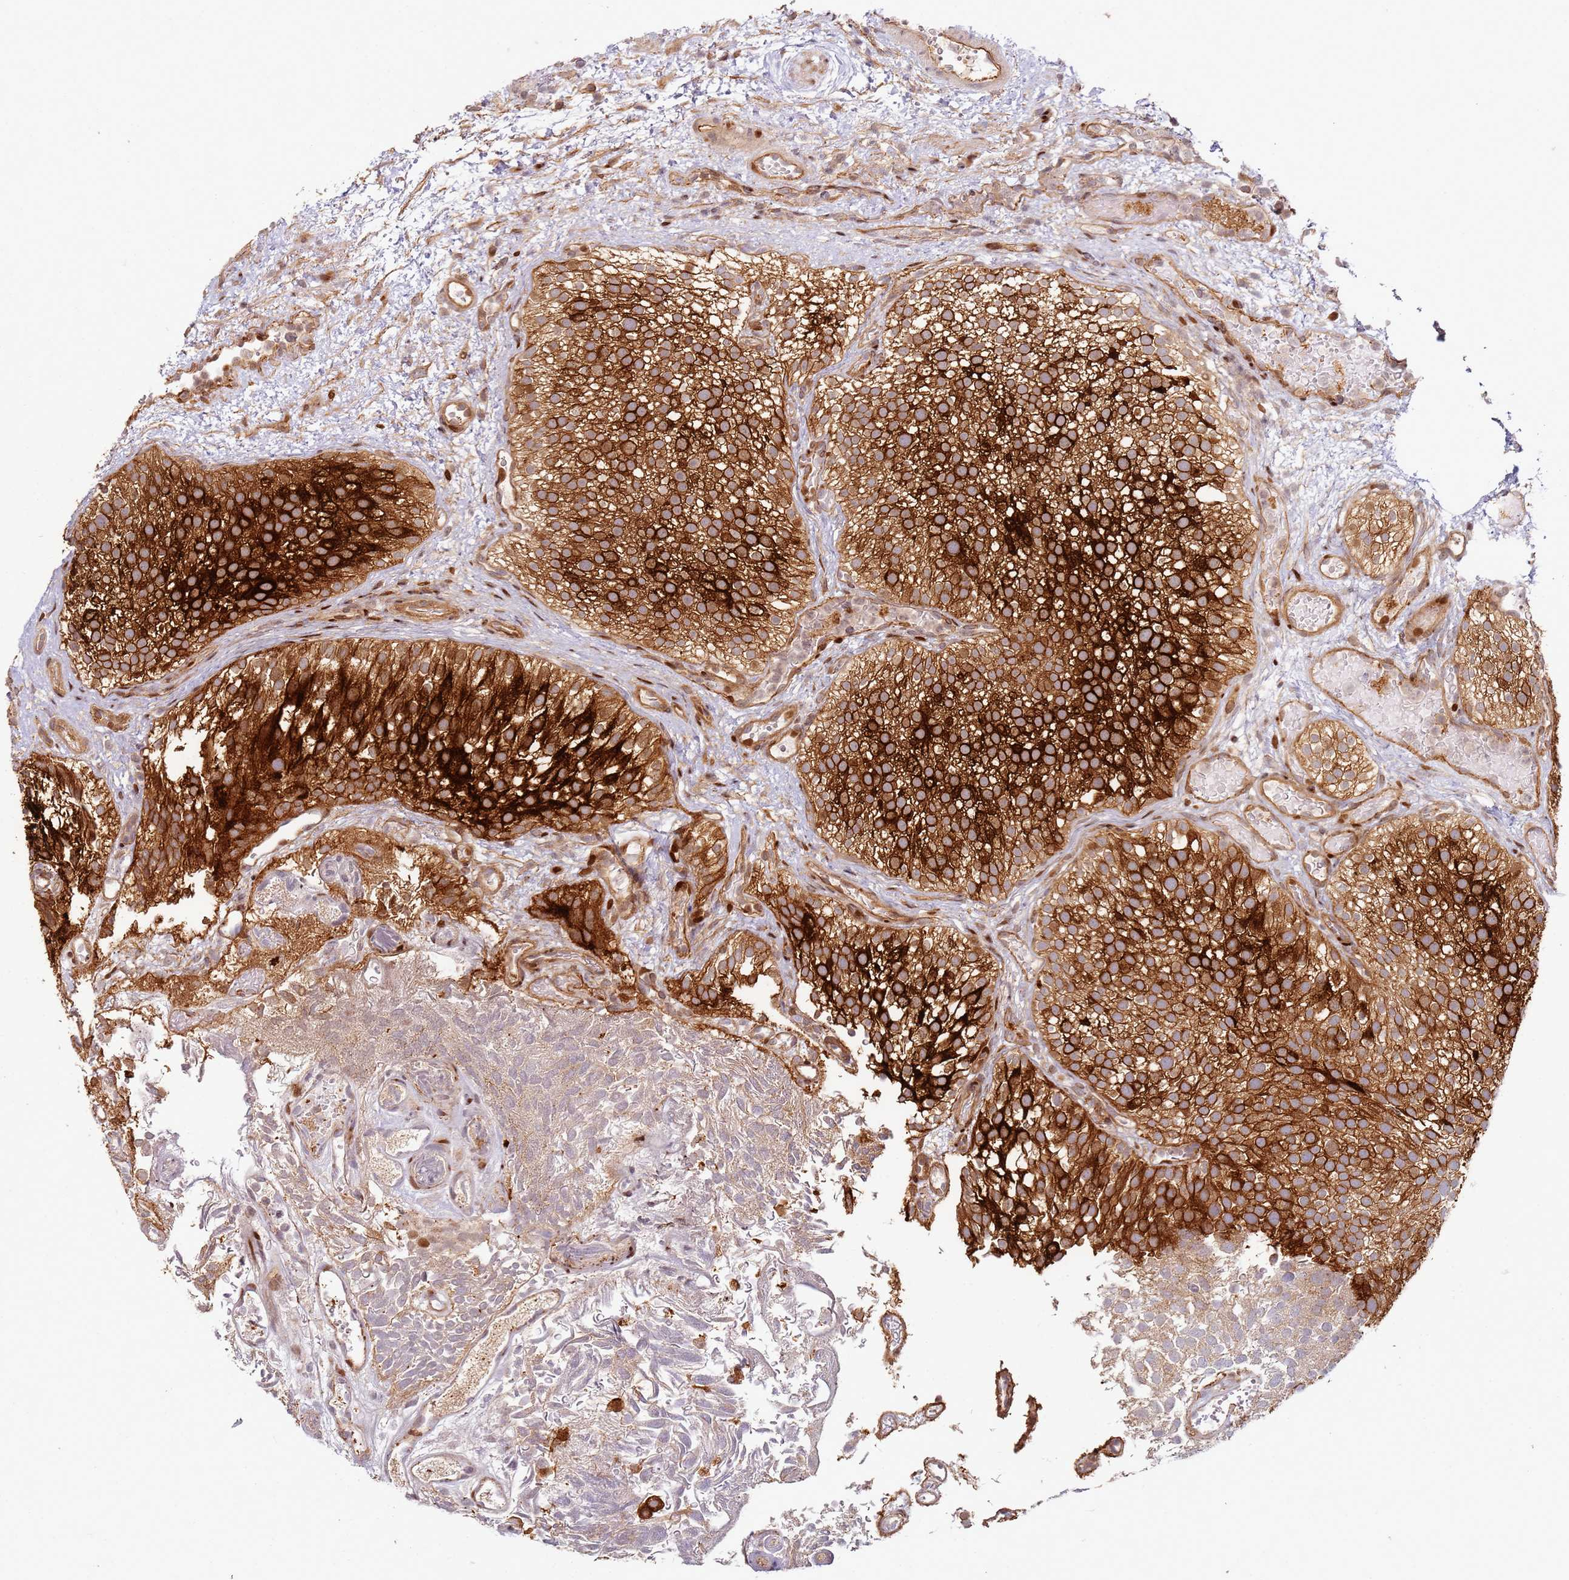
{"staining": {"intensity": "strong", "quantity": ">75%", "location": "cytoplasmic/membranous"}, "tissue": "urothelial cancer", "cell_type": "Tumor cells", "image_type": "cancer", "snomed": [{"axis": "morphology", "description": "Urothelial carcinoma, Low grade"}, {"axis": "topography", "description": "Urinary bladder"}], "caption": "A brown stain highlights strong cytoplasmic/membranous staining of a protein in urothelial cancer tumor cells.", "gene": "TMEM233", "patient": {"sex": "male", "age": 78}}